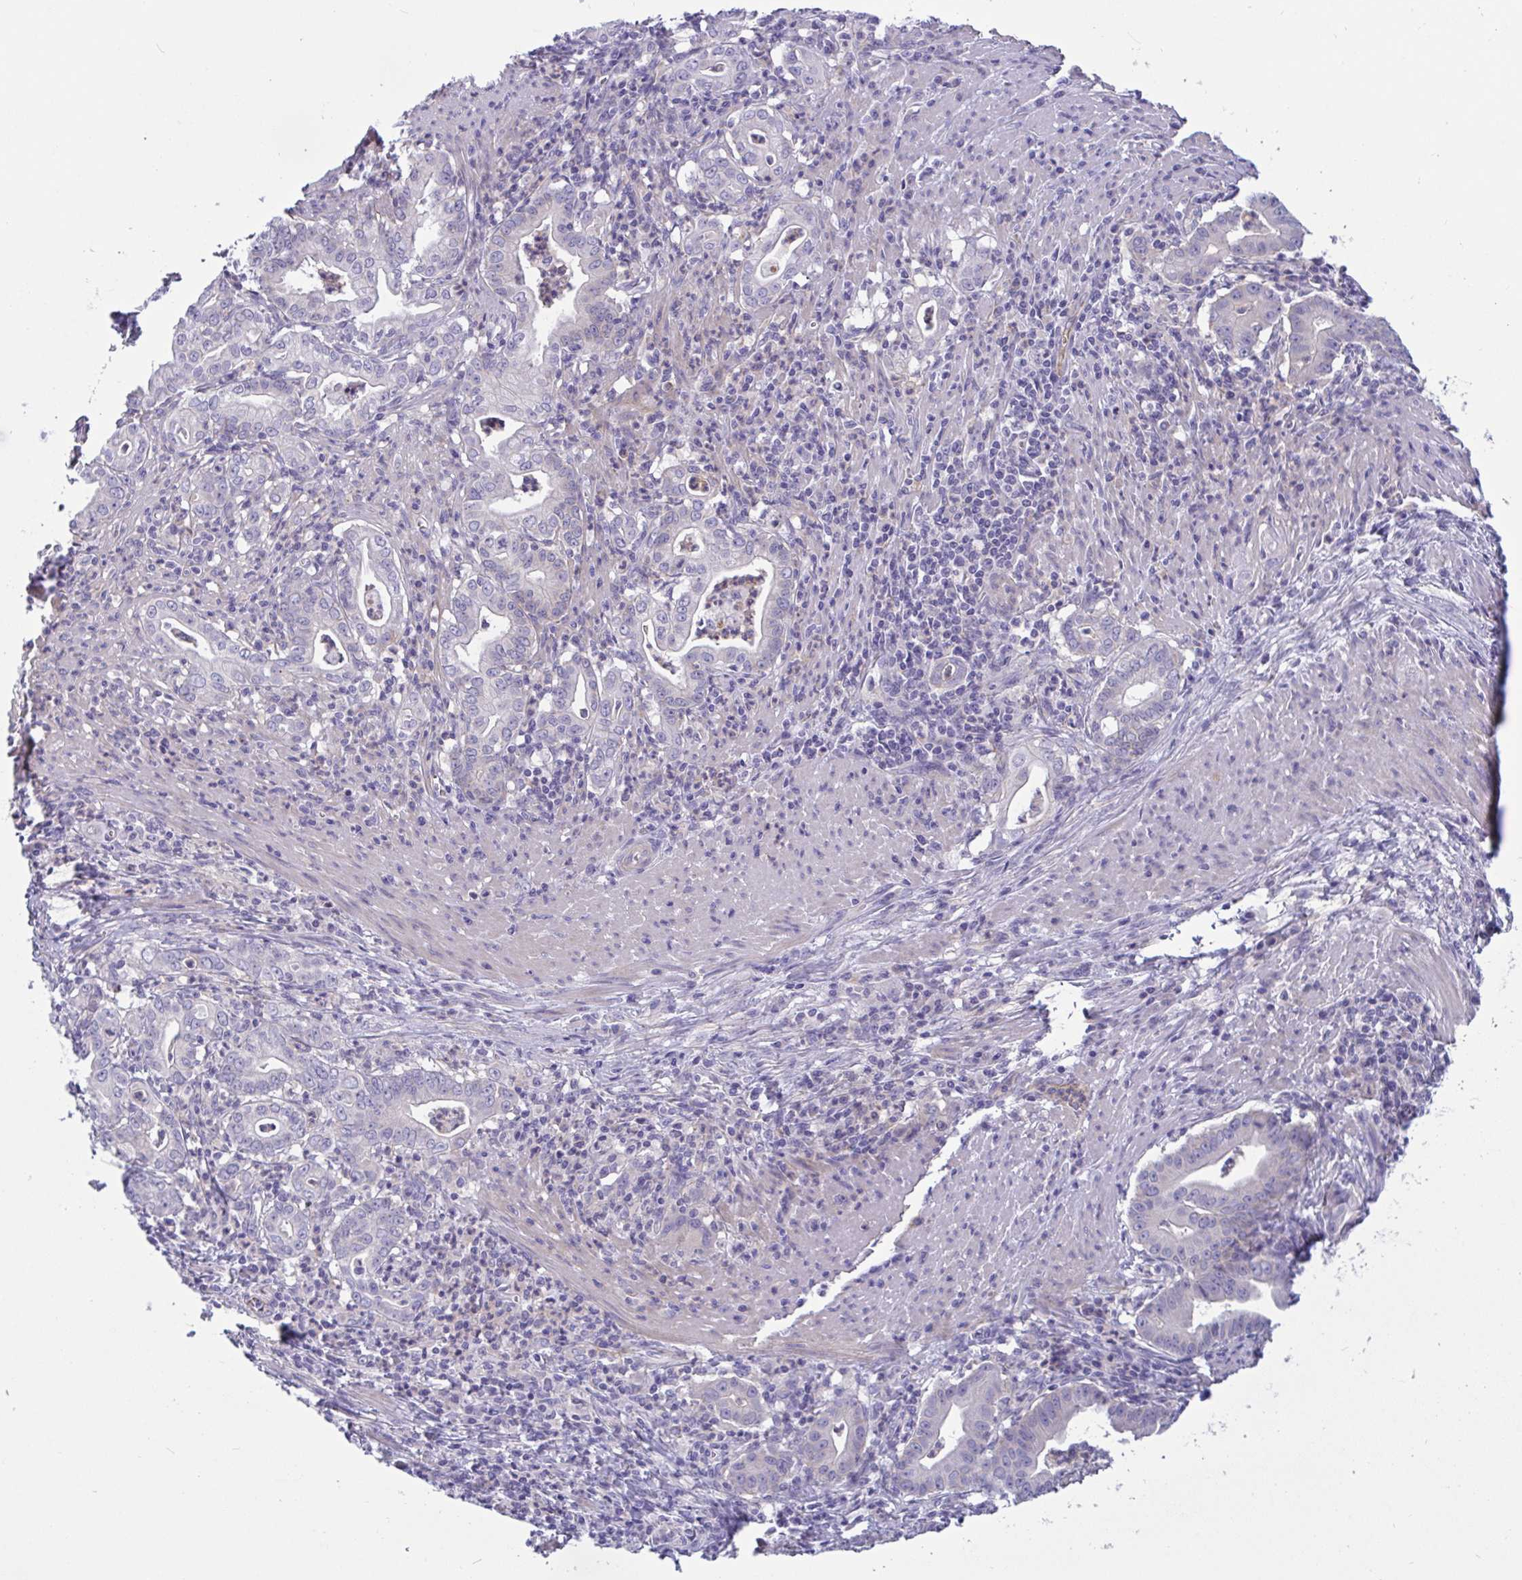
{"staining": {"intensity": "negative", "quantity": "none", "location": "none"}, "tissue": "stomach cancer", "cell_type": "Tumor cells", "image_type": "cancer", "snomed": [{"axis": "morphology", "description": "Adenocarcinoma, NOS"}, {"axis": "topography", "description": "Stomach, upper"}], "caption": "High power microscopy photomicrograph of an immunohistochemistry histopathology image of stomach cancer (adenocarcinoma), revealing no significant staining in tumor cells.", "gene": "OXLD1", "patient": {"sex": "female", "age": 79}}